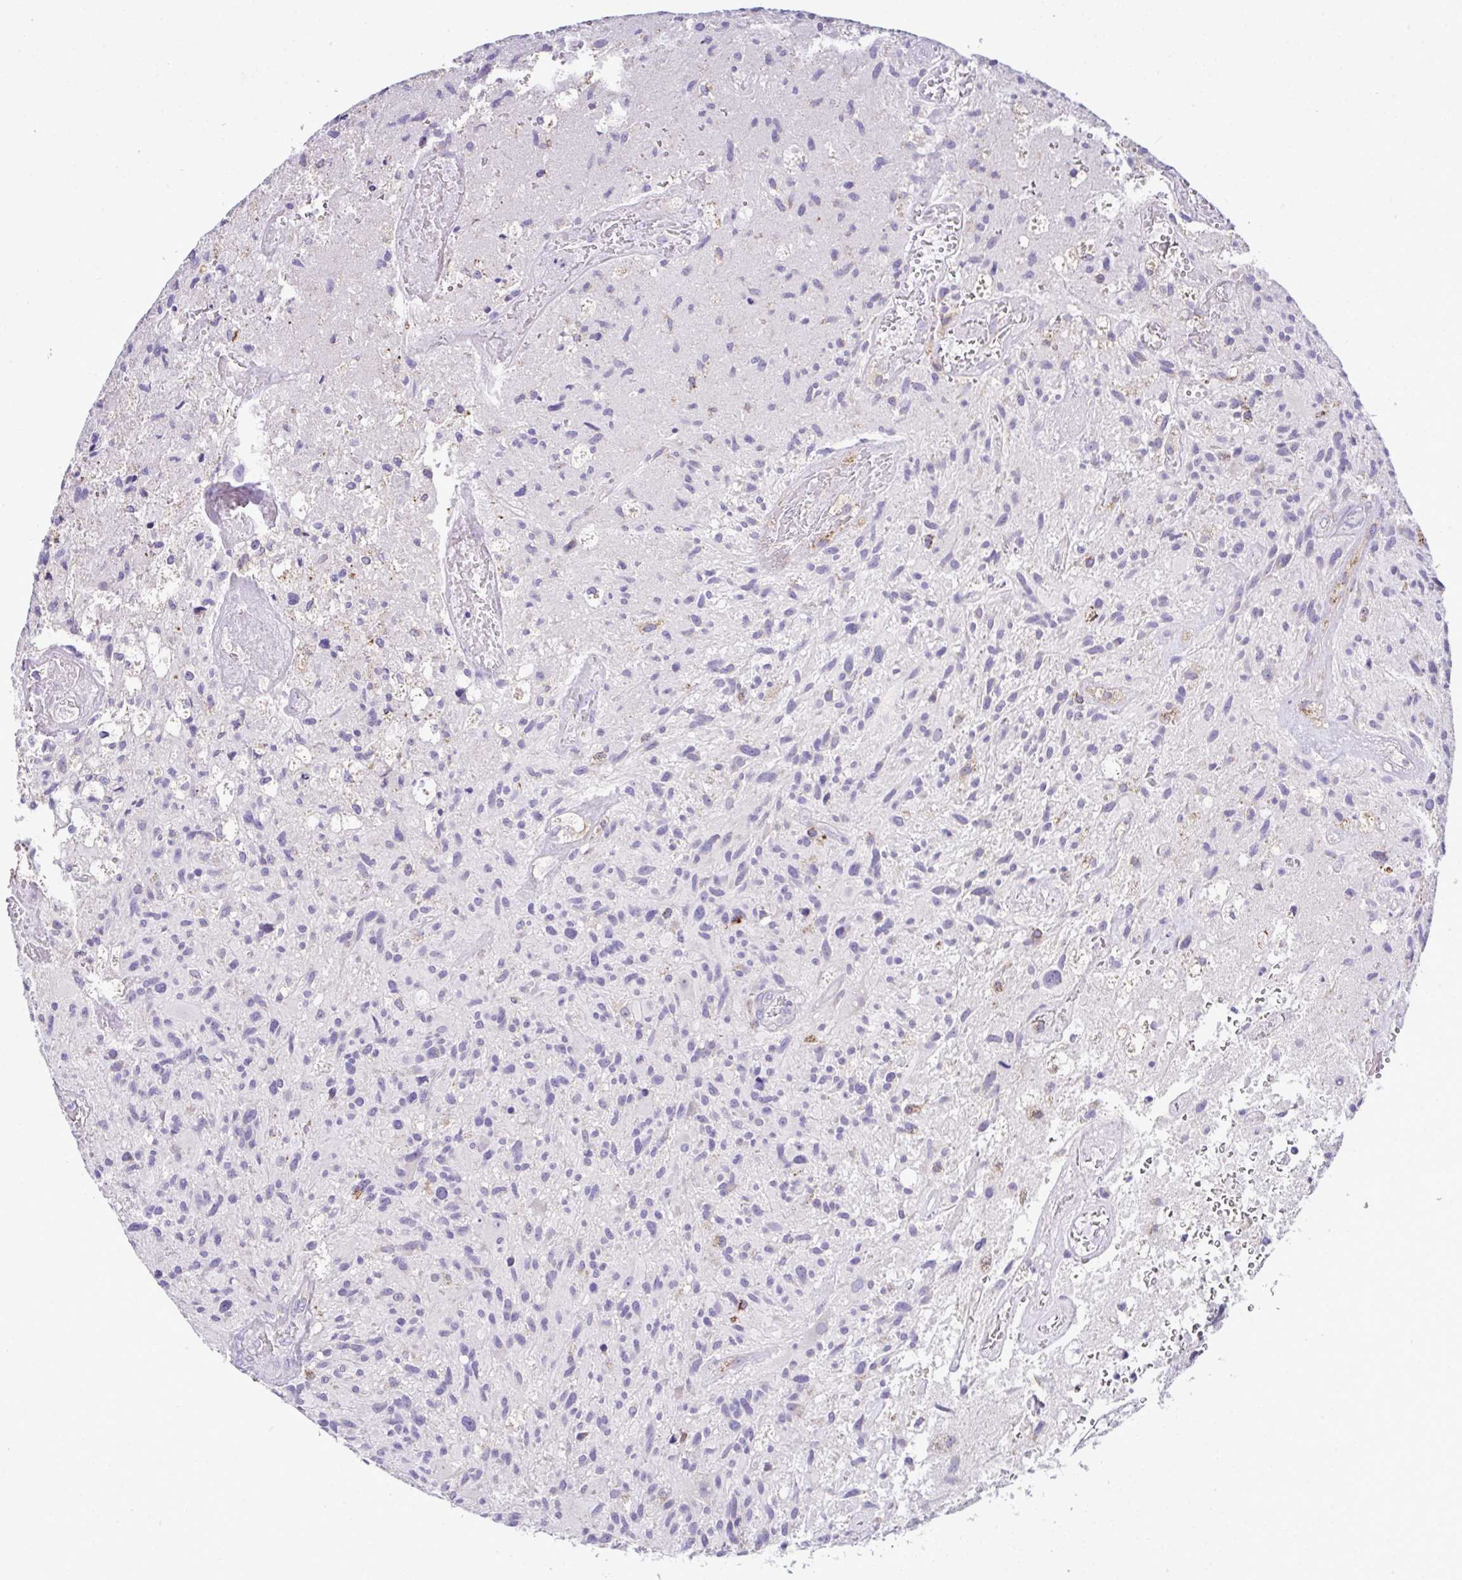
{"staining": {"intensity": "negative", "quantity": "none", "location": "none"}, "tissue": "glioma", "cell_type": "Tumor cells", "image_type": "cancer", "snomed": [{"axis": "morphology", "description": "Glioma, malignant, High grade"}, {"axis": "topography", "description": "Brain"}], "caption": "There is no significant staining in tumor cells of glioma.", "gene": "ST8SIA2", "patient": {"sex": "female", "age": 70}}